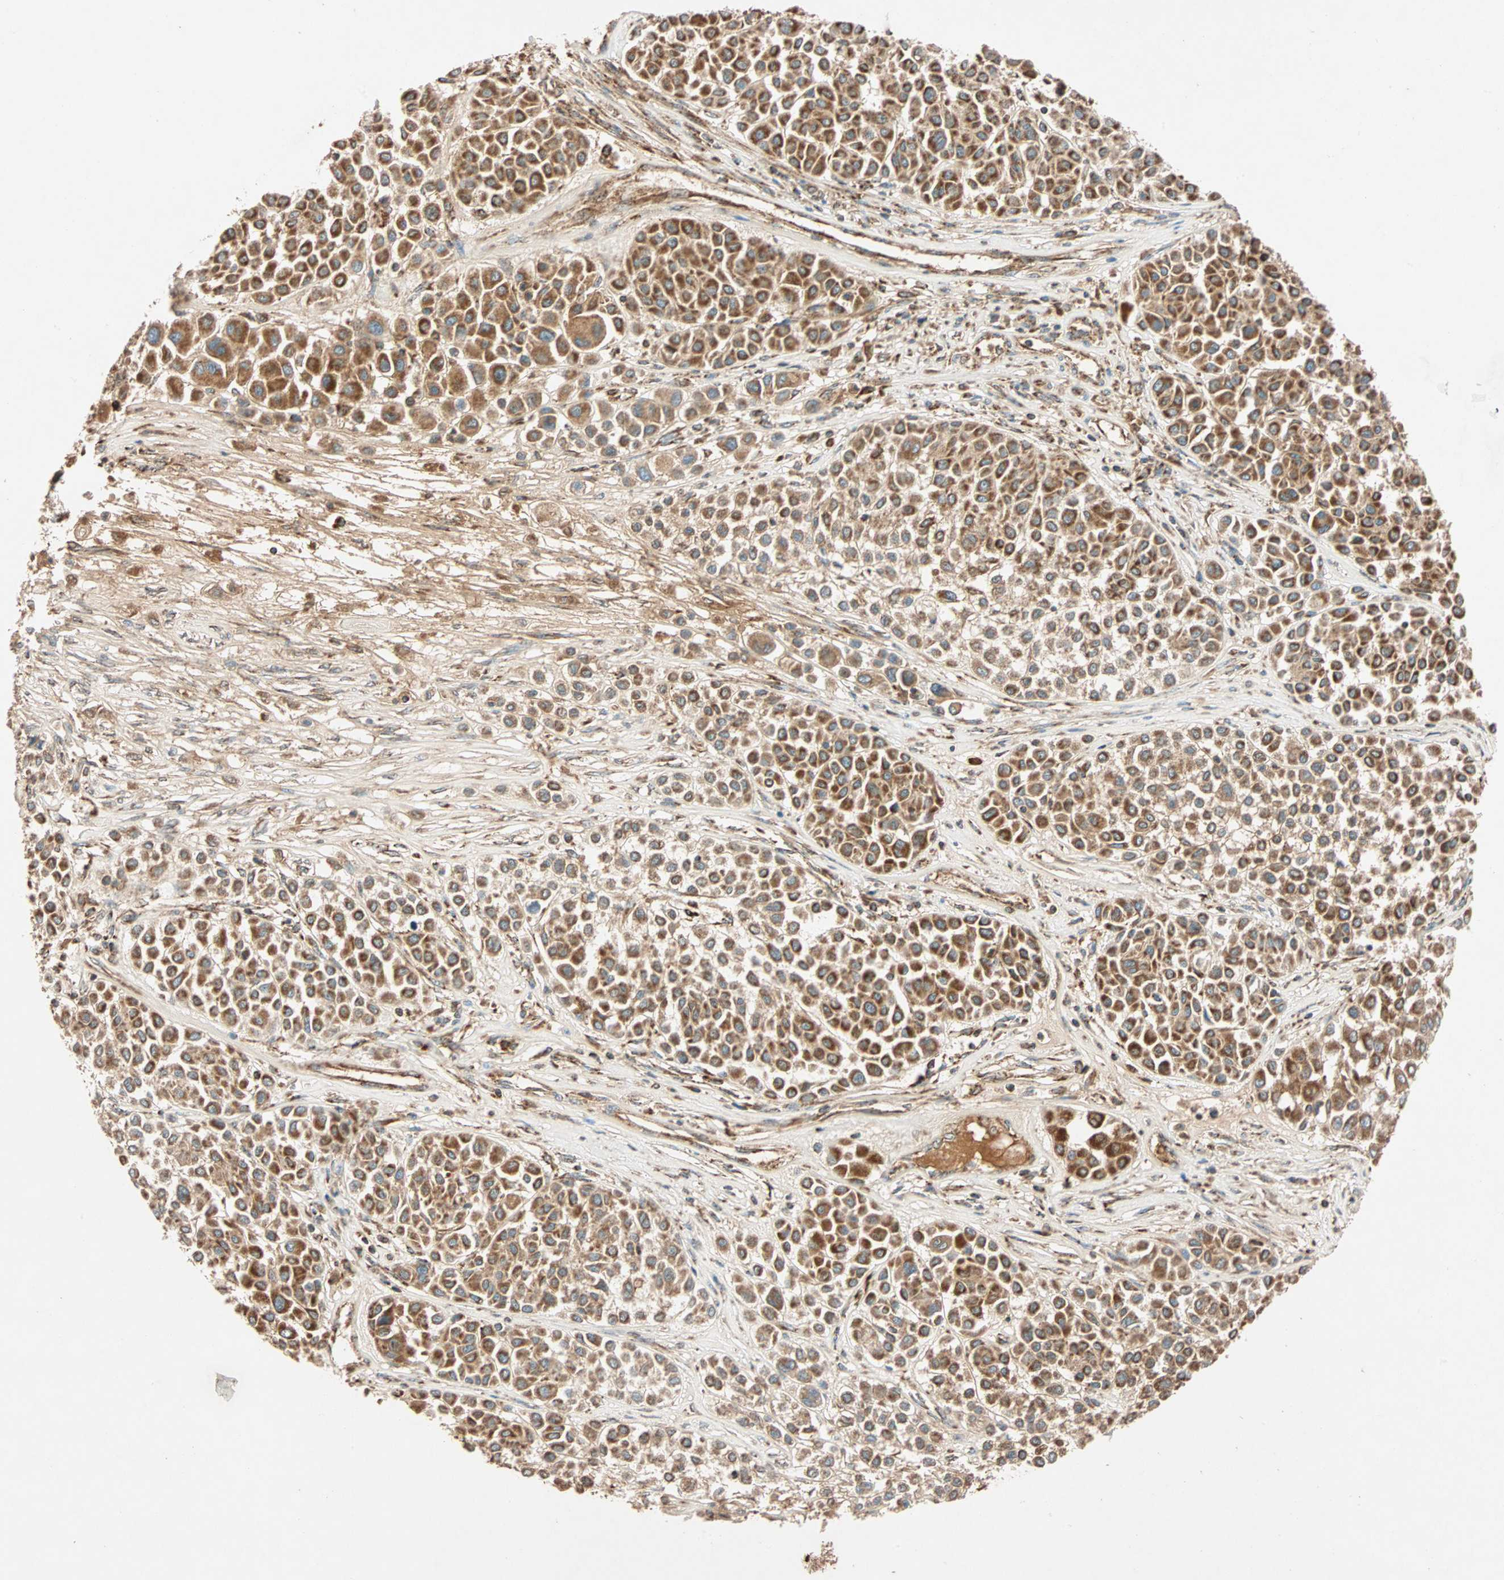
{"staining": {"intensity": "strong", "quantity": ">75%", "location": "cytoplasmic/membranous"}, "tissue": "melanoma", "cell_type": "Tumor cells", "image_type": "cancer", "snomed": [{"axis": "morphology", "description": "Malignant melanoma, Metastatic site"}, {"axis": "topography", "description": "Soft tissue"}], "caption": "Strong cytoplasmic/membranous protein staining is appreciated in approximately >75% of tumor cells in melanoma. The protein is shown in brown color, while the nuclei are stained blue.", "gene": "MAPK1", "patient": {"sex": "male", "age": 41}}